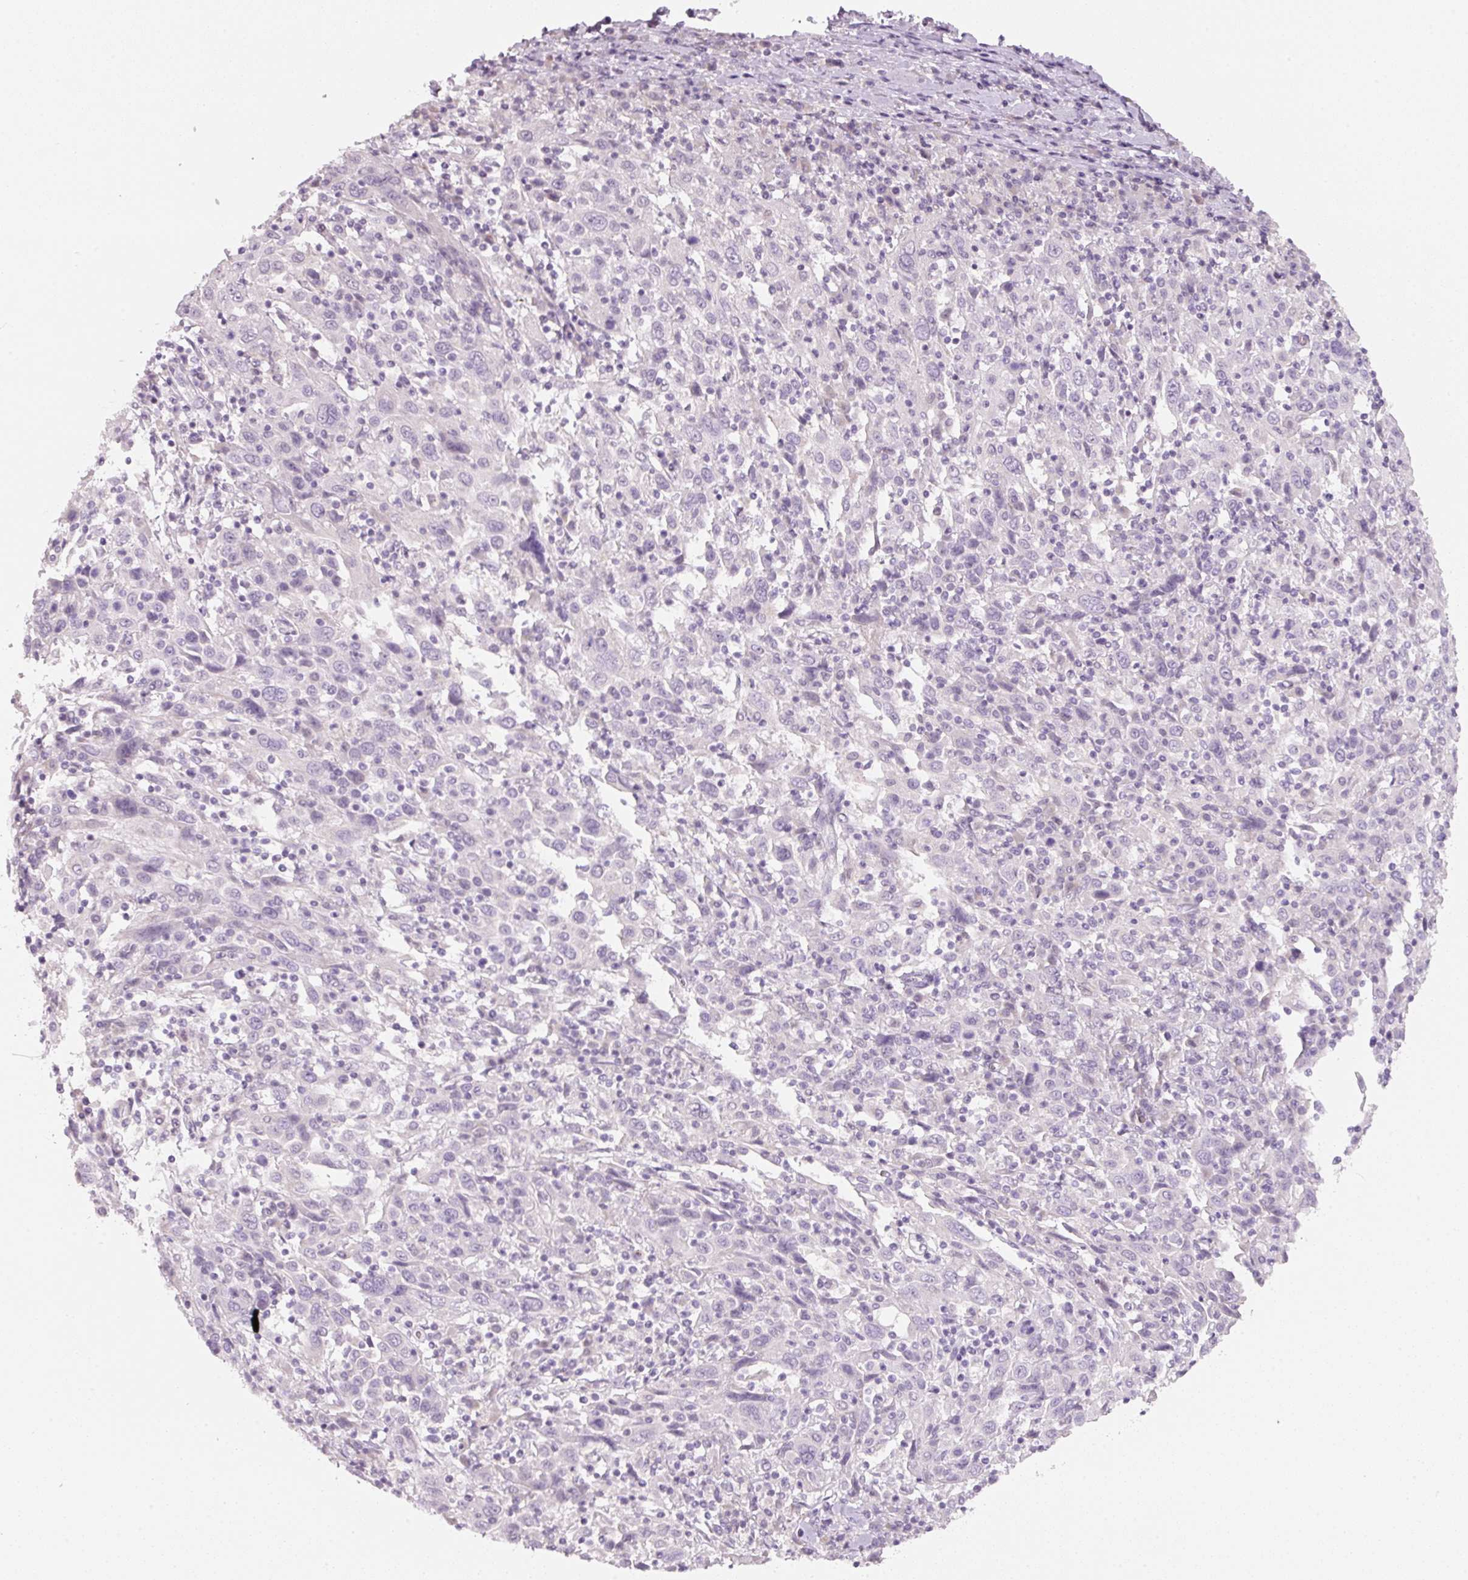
{"staining": {"intensity": "negative", "quantity": "none", "location": "none"}, "tissue": "cervical cancer", "cell_type": "Tumor cells", "image_type": "cancer", "snomed": [{"axis": "morphology", "description": "Squamous cell carcinoma, NOS"}, {"axis": "topography", "description": "Cervix"}], "caption": "This is an immunohistochemistry (IHC) photomicrograph of squamous cell carcinoma (cervical). There is no expression in tumor cells.", "gene": "ENSG00000206549", "patient": {"sex": "female", "age": 46}}